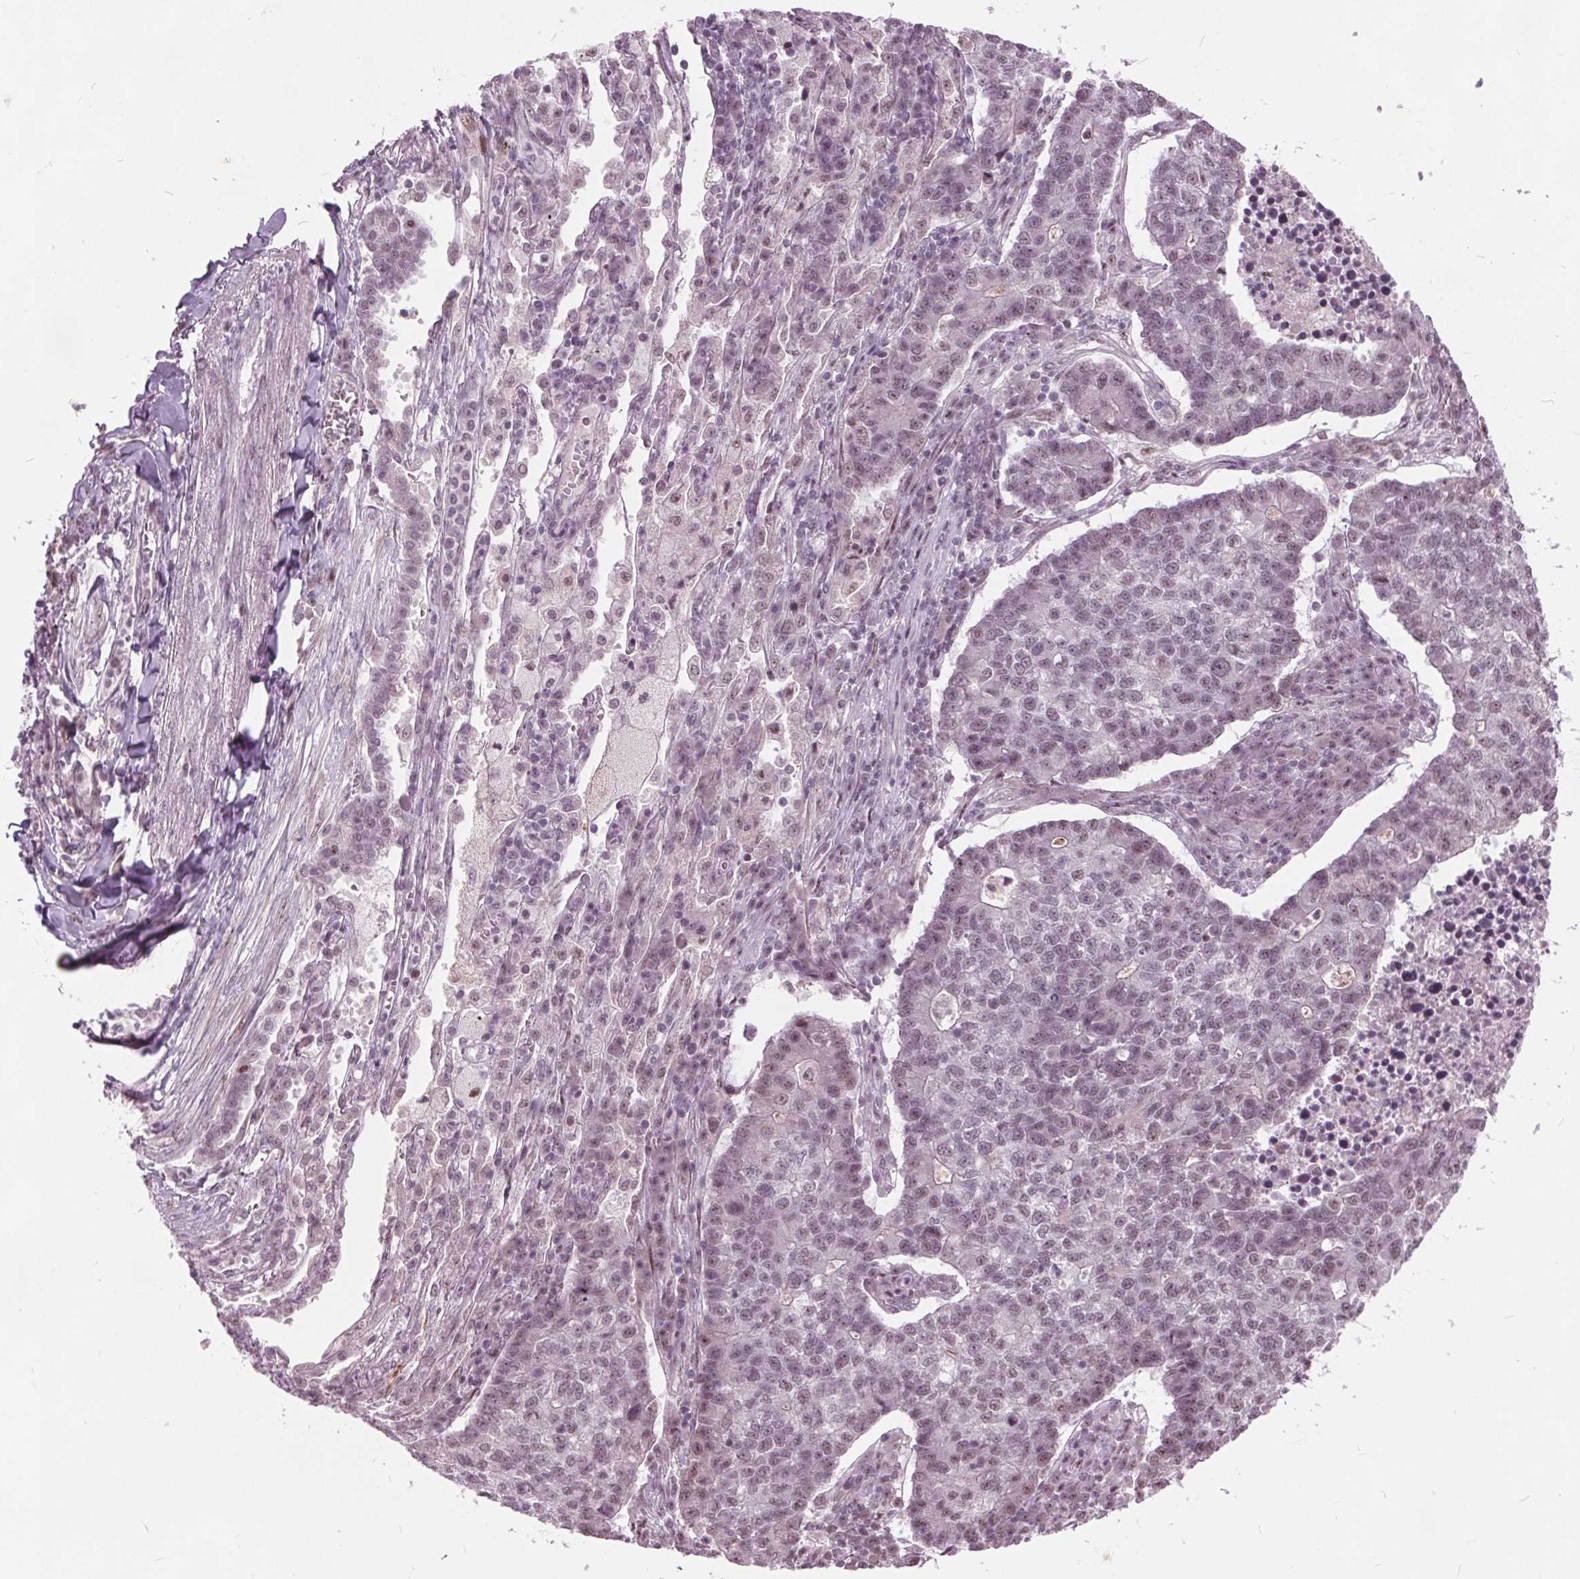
{"staining": {"intensity": "weak", "quantity": "25%-75%", "location": "nuclear"}, "tissue": "lung cancer", "cell_type": "Tumor cells", "image_type": "cancer", "snomed": [{"axis": "morphology", "description": "Adenocarcinoma, NOS"}, {"axis": "topography", "description": "Lung"}], "caption": "A micrograph of human lung adenocarcinoma stained for a protein displays weak nuclear brown staining in tumor cells.", "gene": "TTC34", "patient": {"sex": "male", "age": 57}}